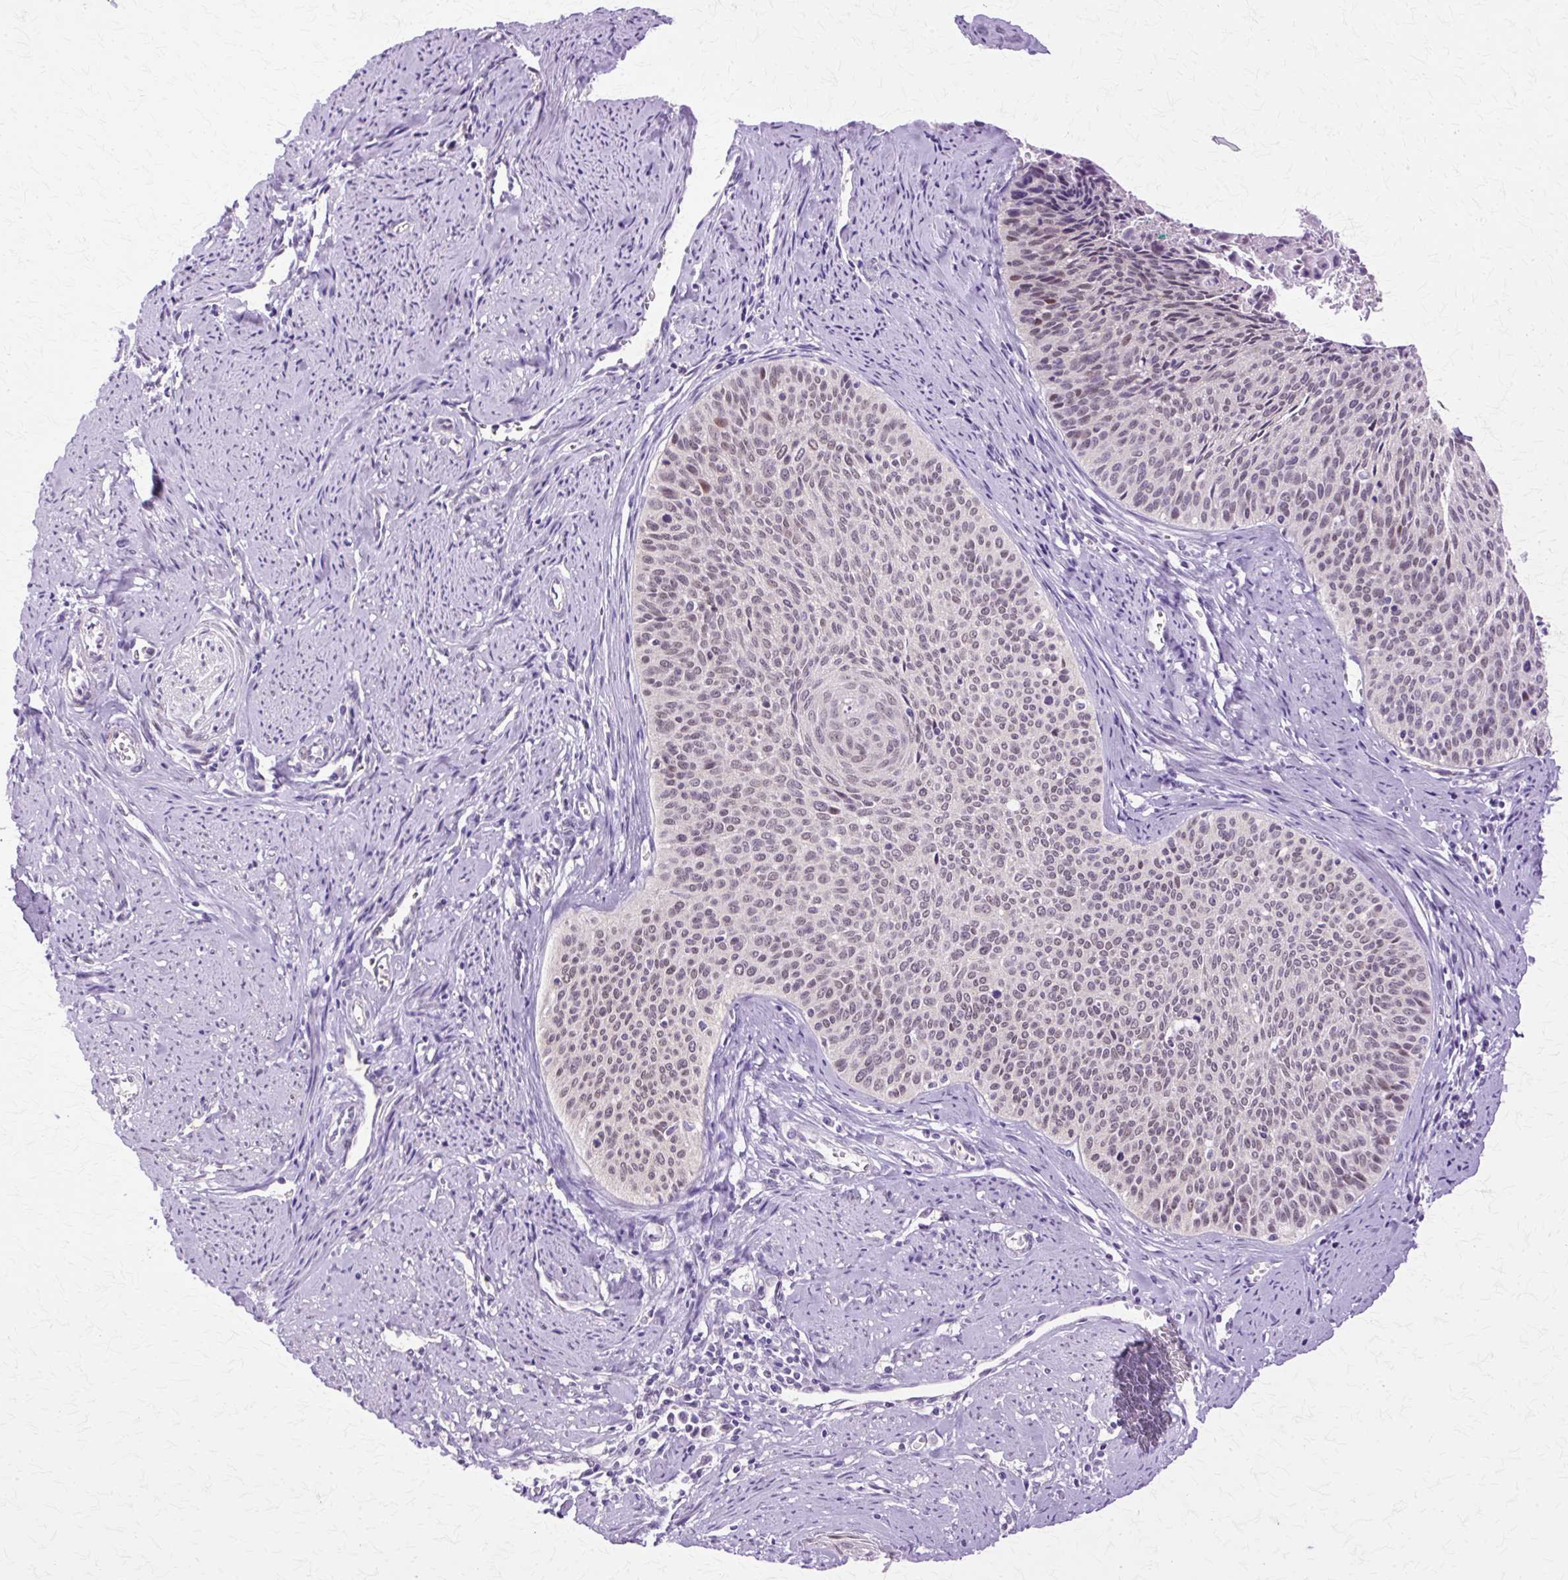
{"staining": {"intensity": "weak", "quantity": "25%-75%", "location": "nuclear"}, "tissue": "cervical cancer", "cell_type": "Tumor cells", "image_type": "cancer", "snomed": [{"axis": "morphology", "description": "Squamous cell carcinoma, NOS"}, {"axis": "topography", "description": "Cervix"}], "caption": "Immunohistochemical staining of cervical squamous cell carcinoma demonstrates low levels of weak nuclear protein expression in approximately 25%-75% of tumor cells. (DAB (3,3'-diaminobenzidine) IHC with brightfield microscopy, high magnification).", "gene": "HSPA8", "patient": {"sex": "female", "age": 55}}